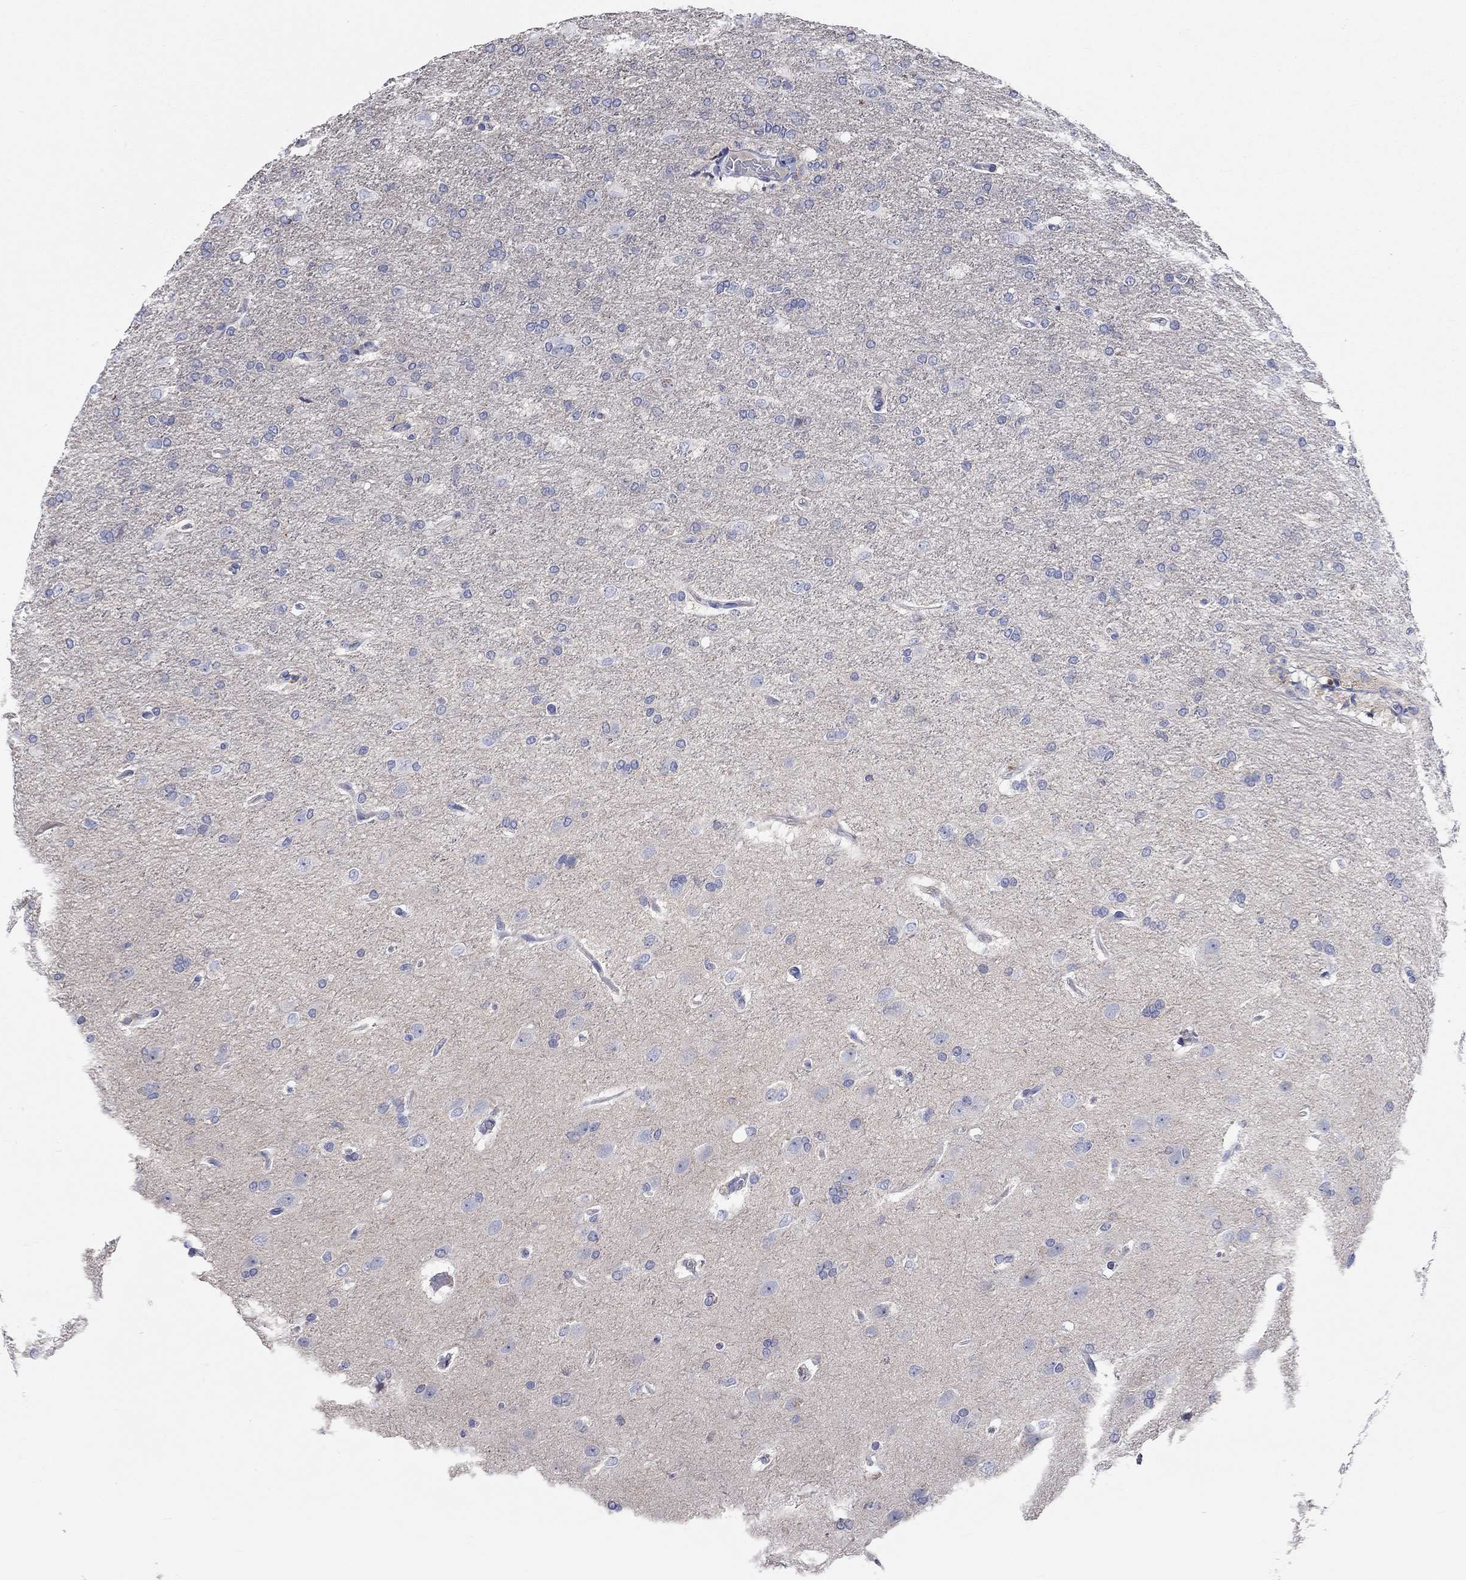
{"staining": {"intensity": "negative", "quantity": "none", "location": "none"}, "tissue": "glioma", "cell_type": "Tumor cells", "image_type": "cancer", "snomed": [{"axis": "morphology", "description": "Glioma, malignant, High grade"}, {"axis": "topography", "description": "Brain"}], "caption": "Protein analysis of glioma shows no significant expression in tumor cells.", "gene": "PCDHGA10", "patient": {"sex": "male", "age": 68}}